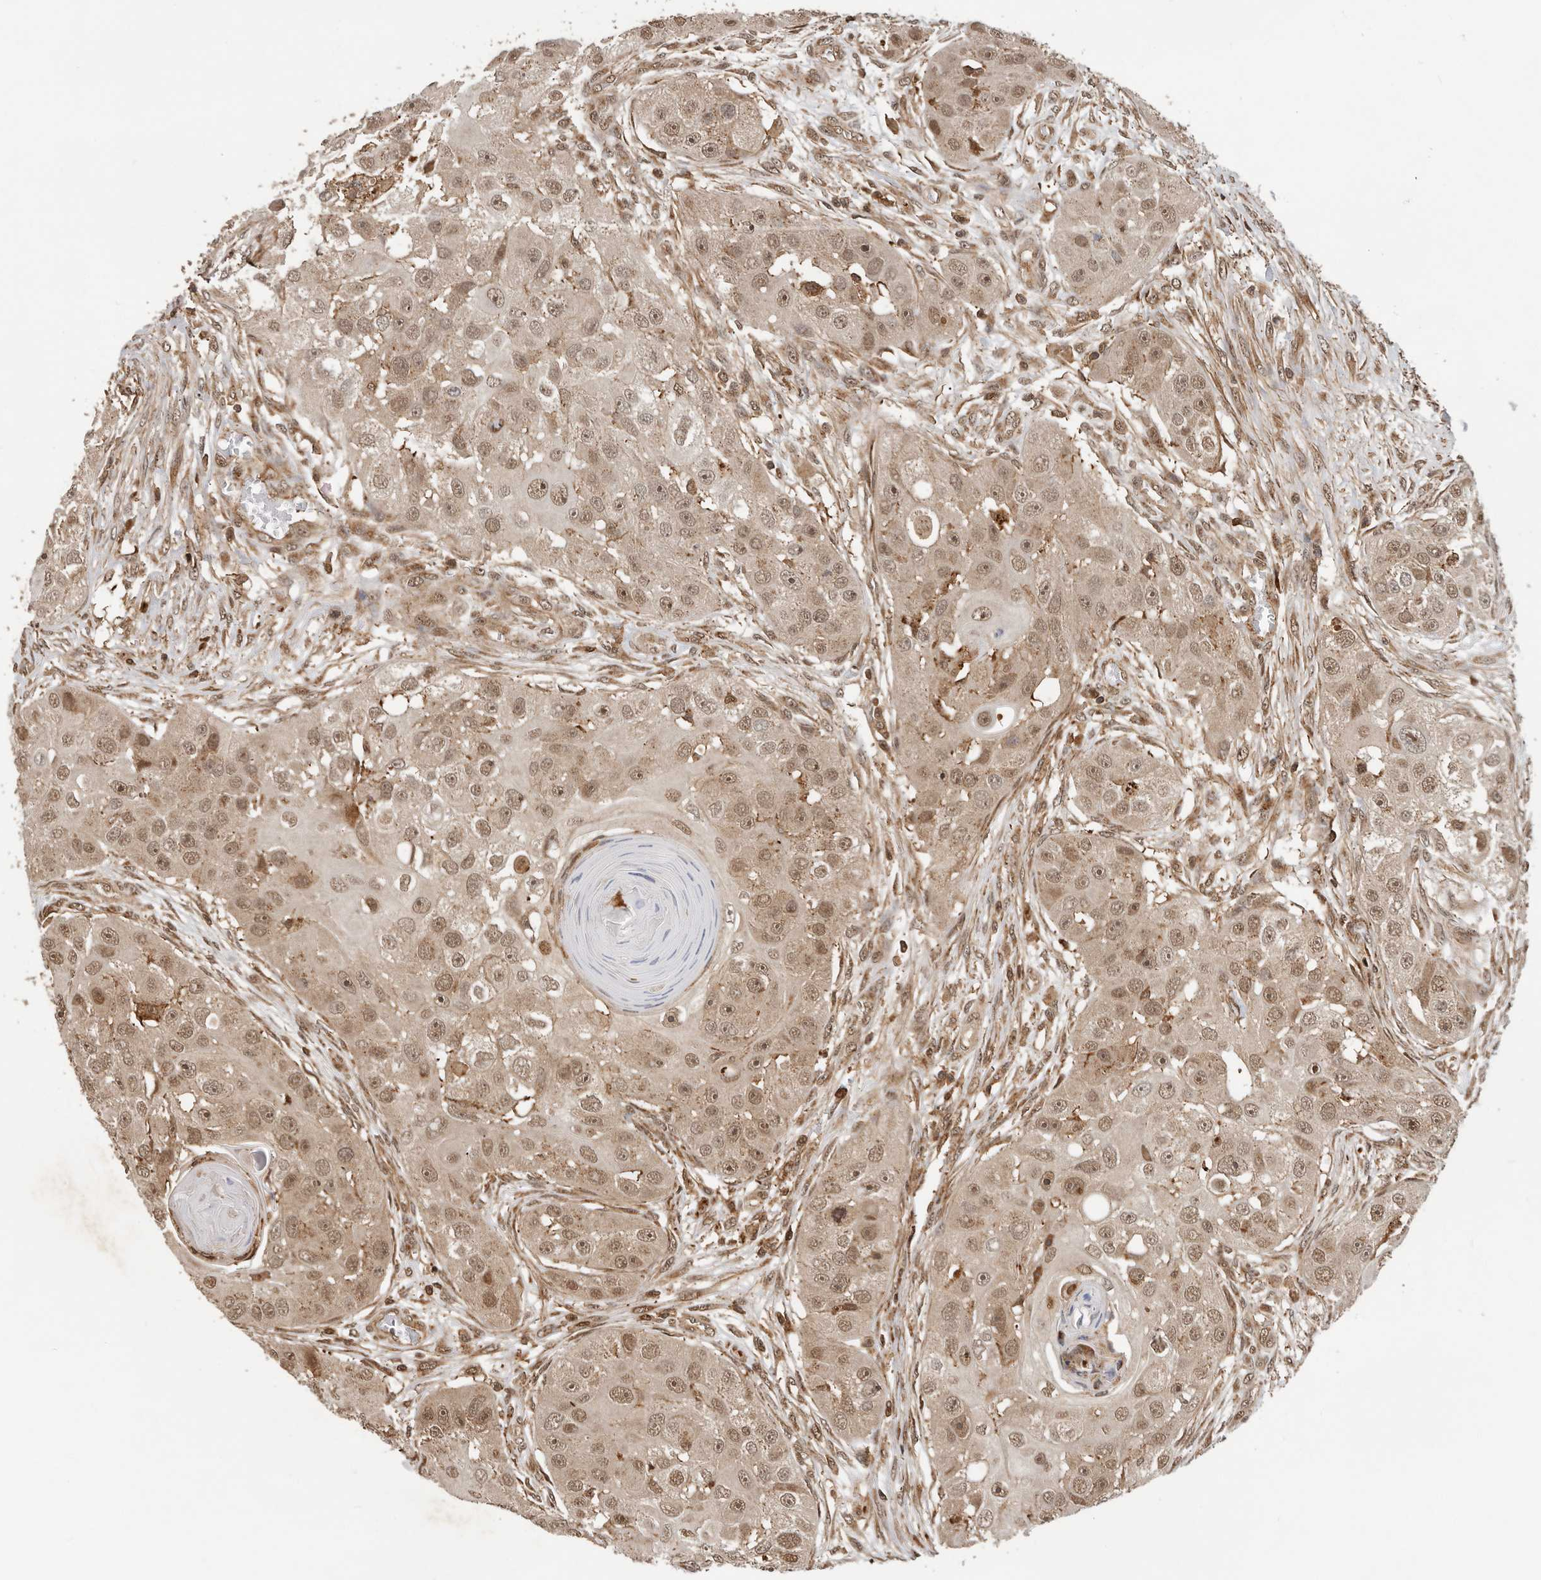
{"staining": {"intensity": "moderate", "quantity": ">75%", "location": "nuclear"}, "tissue": "head and neck cancer", "cell_type": "Tumor cells", "image_type": "cancer", "snomed": [{"axis": "morphology", "description": "Normal tissue, NOS"}, {"axis": "morphology", "description": "Squamous cell carcinoma, NOS"}, {"axis": "topography", "description": "Skeletal muscle"}, {"axis": "topography", "description": "Head-Neck"}], "caption": "Moderate nuclear expression for a protein is seen in about >75% of tumor cells of head and neck cancer using IHC.", "gene": "RNF157", "patient": {"sex": "male", "age": 51}}